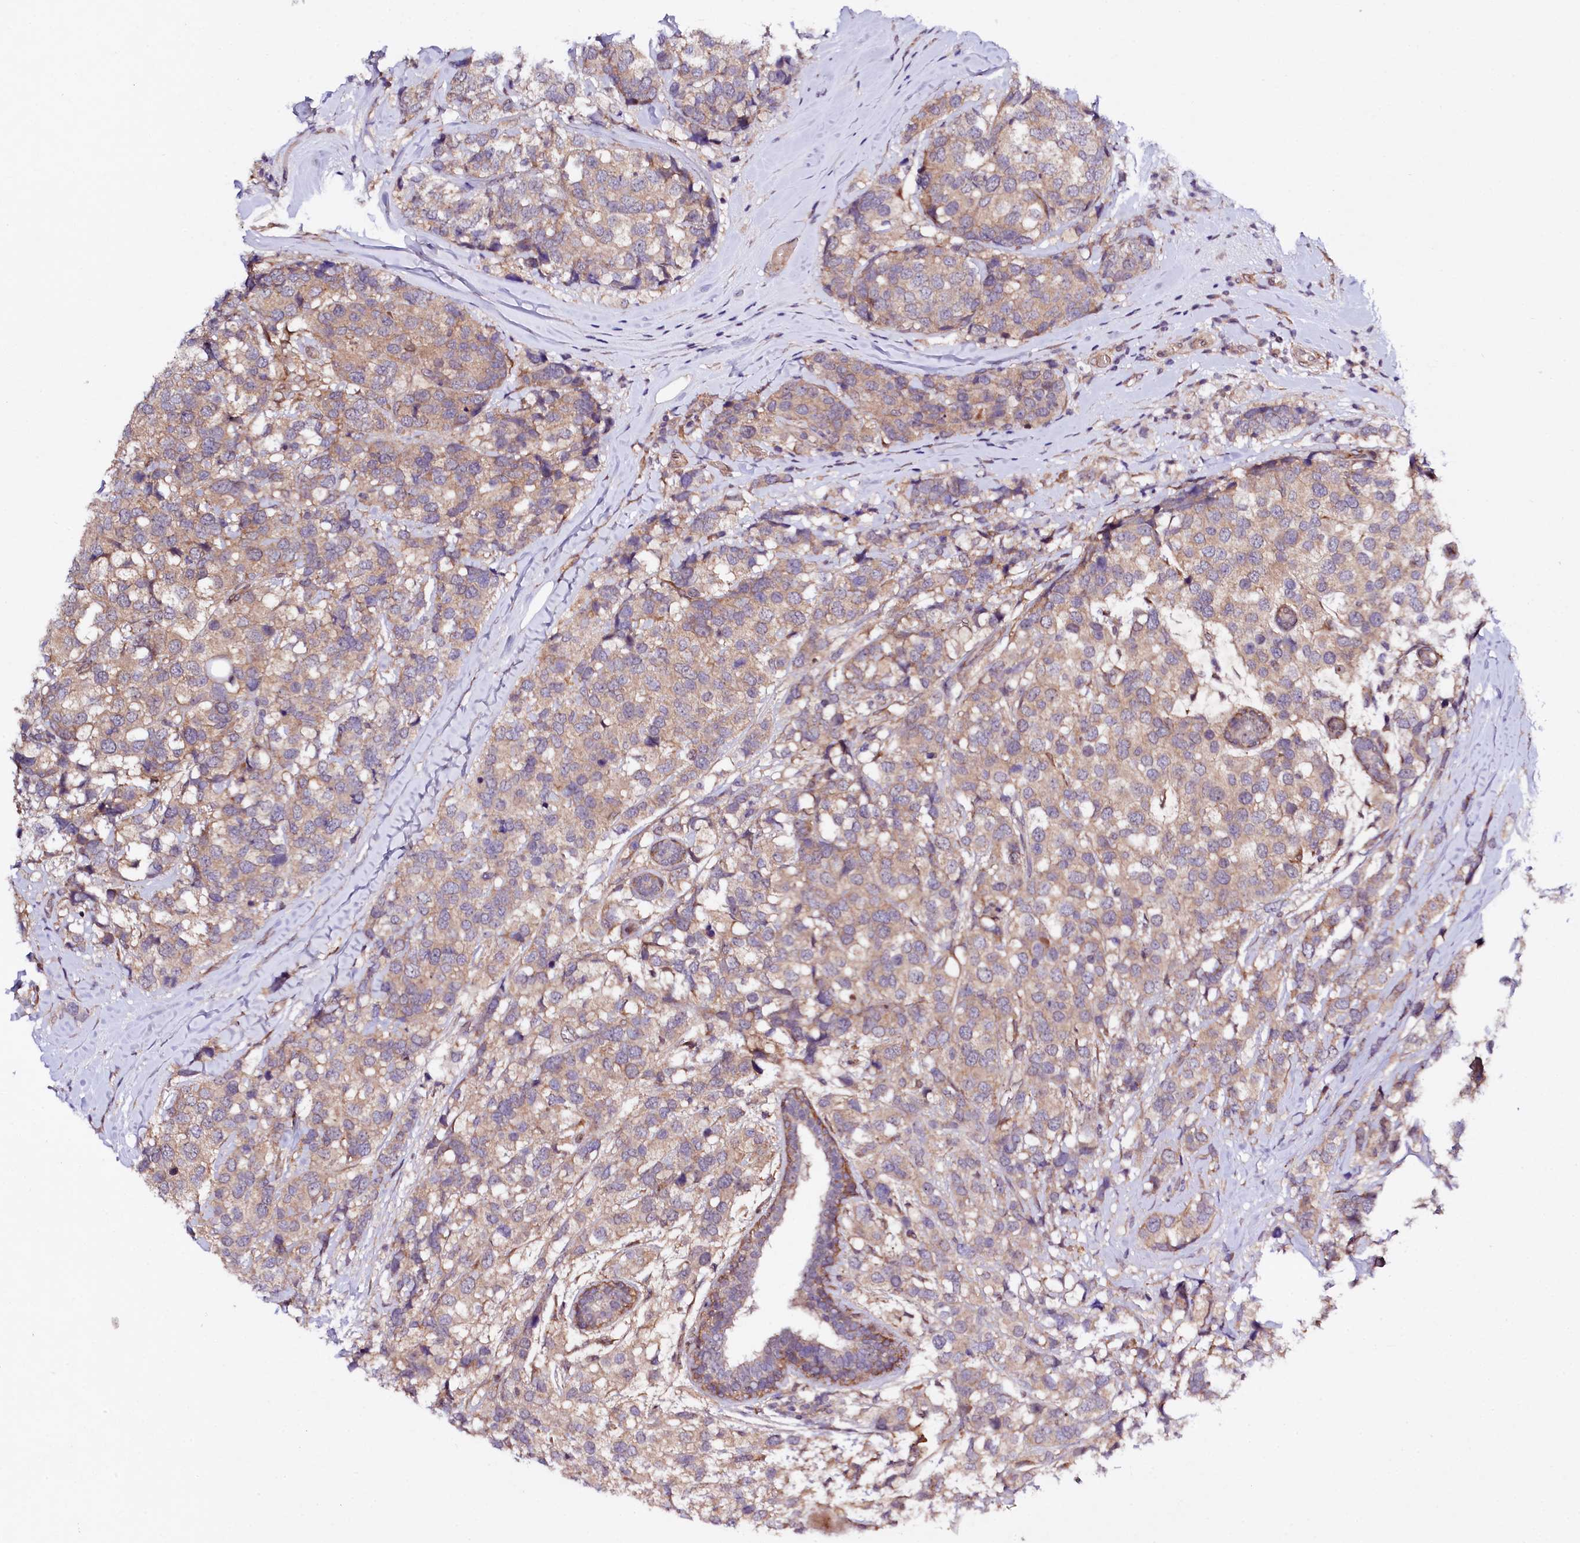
{"staining": {"intensity": "weak", "quantity": ">75%", "location": "cytoplasmic/membranous"}, "tissue": "breast cancer", "cell_type": "Tumor cells", "image_type": "cancer", "snomed": [{"axis": "morphology", "description": "Lobular carcinoma"}, {"axis": "topography", "description": "Breast"}], "caption": "Weak cytoplasmic/membranous positivity for a protein is seen in about >75% of tumor cells of lobular carcinoma (breast) using immunohistochemistry (IHC).", "gene": "PHLDB1", "patient": {"sex": "female", "age": 59}}